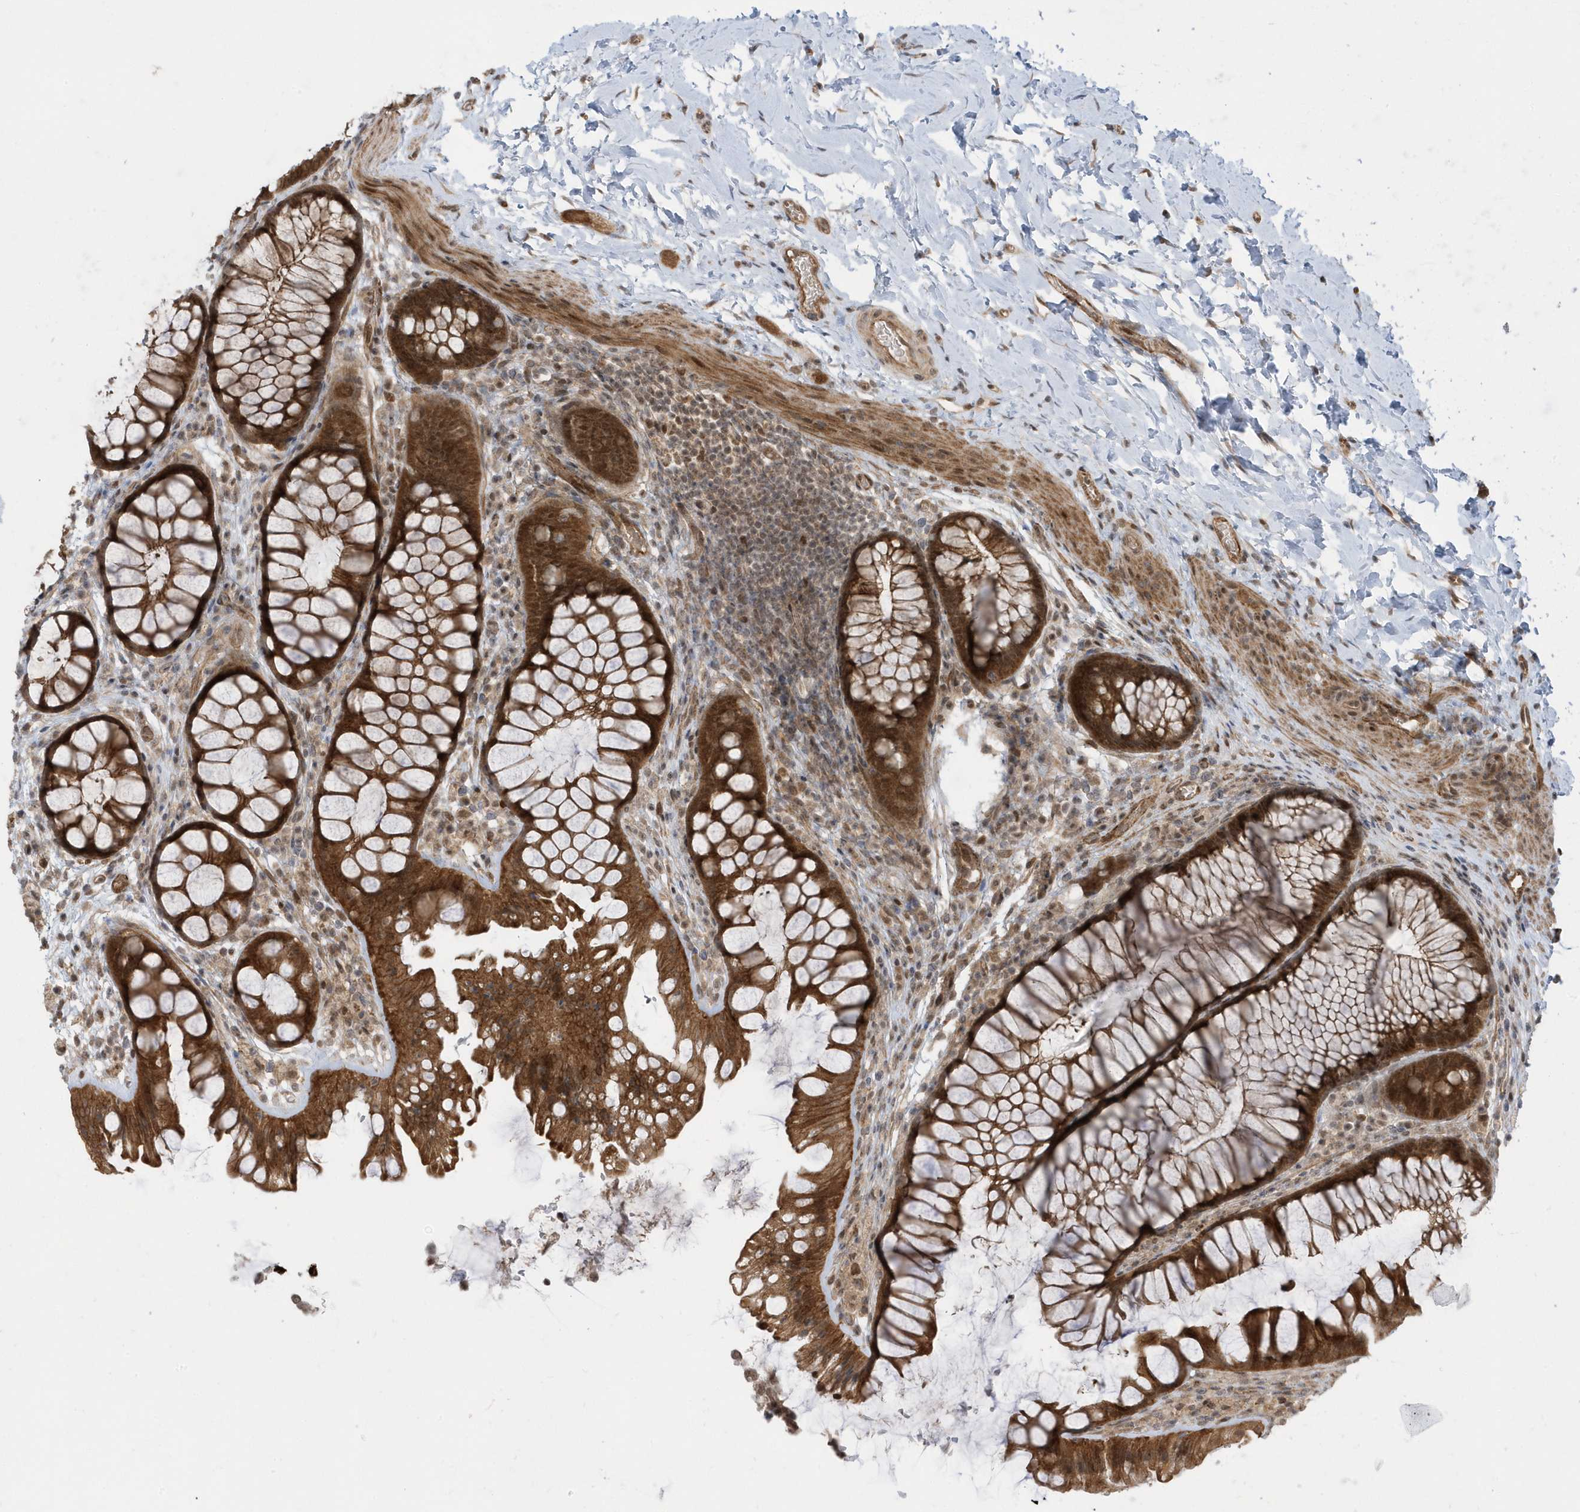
{"staining": {"intensity": "moderate", "quantity": ">75%", "location": "cytoplasmic/membranous"}, "tissue": "colon", "cell_type": "Endothelial cells", "image_type": "normal", "snomed": [{"axis": "morphology", "description": "Normal tissue, NOS"}, {"axis": "topography", "description": "Colon"}], "caption": "This is a histology image of immunohistochemistry (IHC) staining of unremarkable colon, which shows moderate expression in the cytoplasmic/membranous of endothelial cells.", "gene": "USP53", "patient": {"sex": "female", "age": 62}}